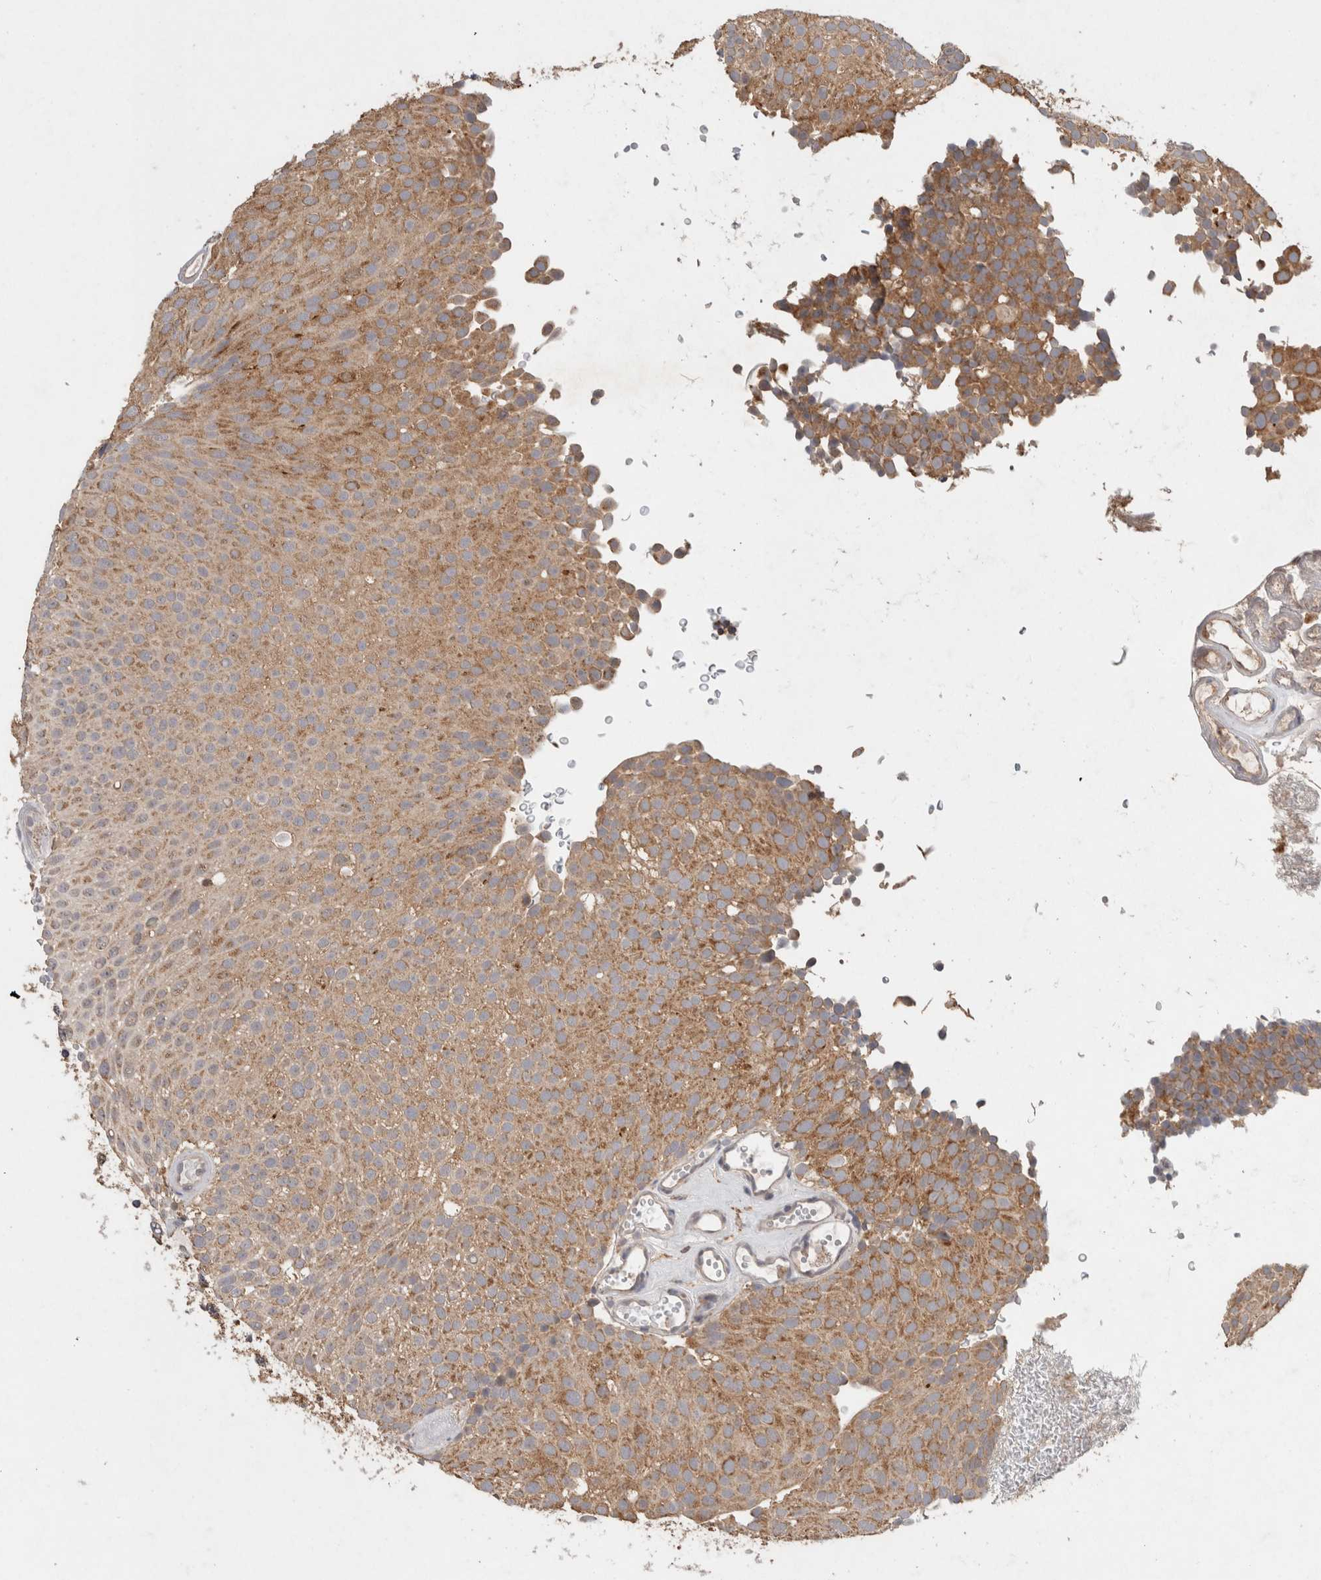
{"staining": {"intensity": "moderate", "quantity": ">75%", "location": "cytoplasmic/membranous"}, "tissue": "urothelial cancer", "cell_type": "Tumor cells", "image_type": "cancer", "snomed": [{"axis": "morphology", "description": "Urothelial carcinoma, Low grade"}, {"axis": "topography", "description": "Urinary bladder"}], "caption": "Immunohistochemistry of human urothelial carcinoma (low-grade) demonstrates medium levels of moderate cytoplasmic/membranous staining in about >75% of tumor cells.", "gene": "RAB14", "patient": {"sex": "male", "age": 78}}